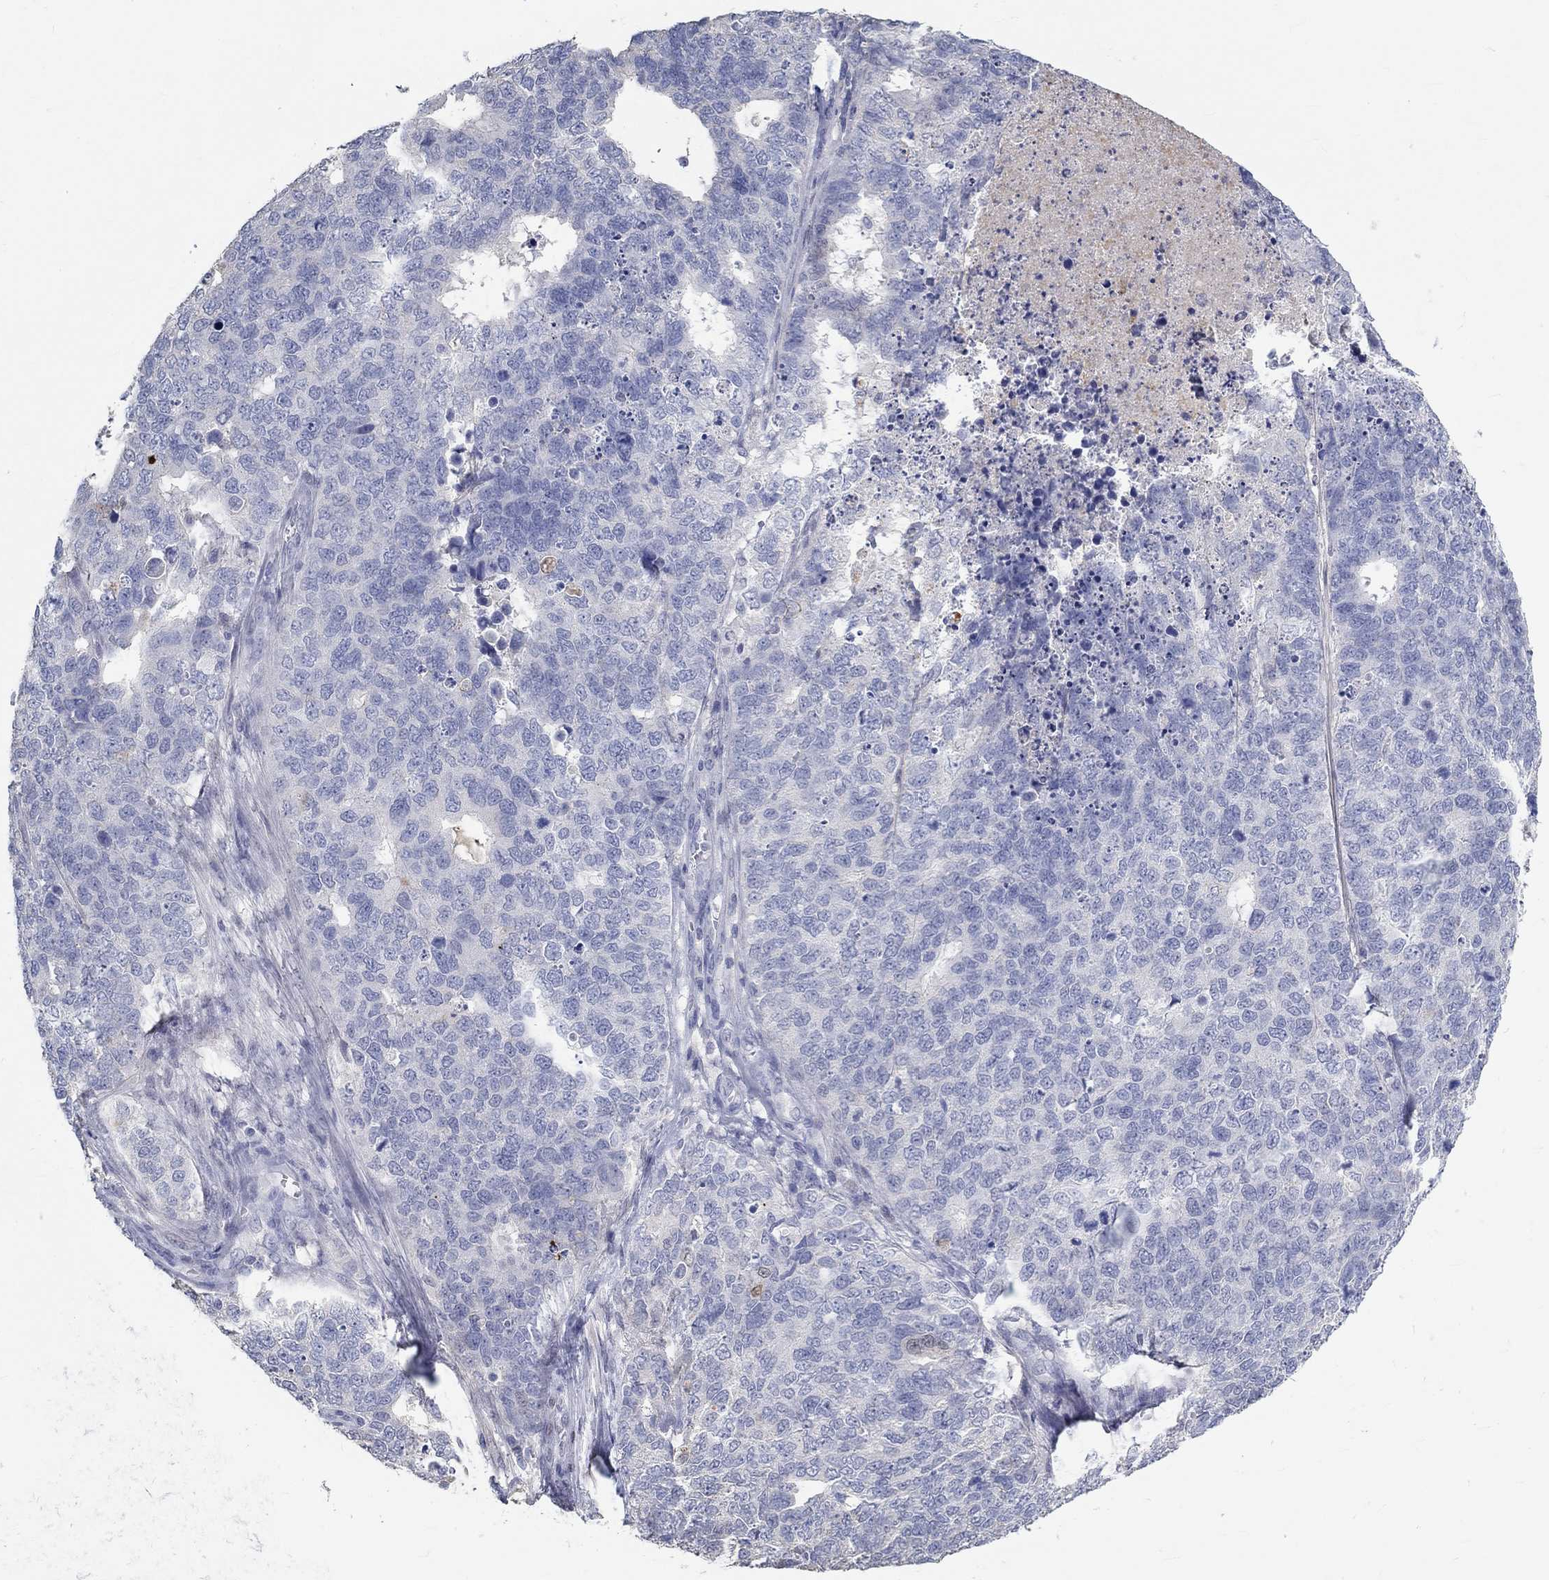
{"staining": {"intensity": "weak", "quantity": "<25%", "location": "nuclear"}, "tissue": "cervical cancer", "cell_type": "Tumor cells", "image_type": "cancer", "snomed": [{"axis": "morphology", "description": "Squamous cell carcinoma, NOS"}, {"axis": "topography", "description": "Cervix"}], "caption": "A micrograph of squamous cell carcinoma (cervical) stained for a protein shows no brown staining in tumor cells.", "gene": "FGF2", "patient": {"sex": "female", "age": 63}}